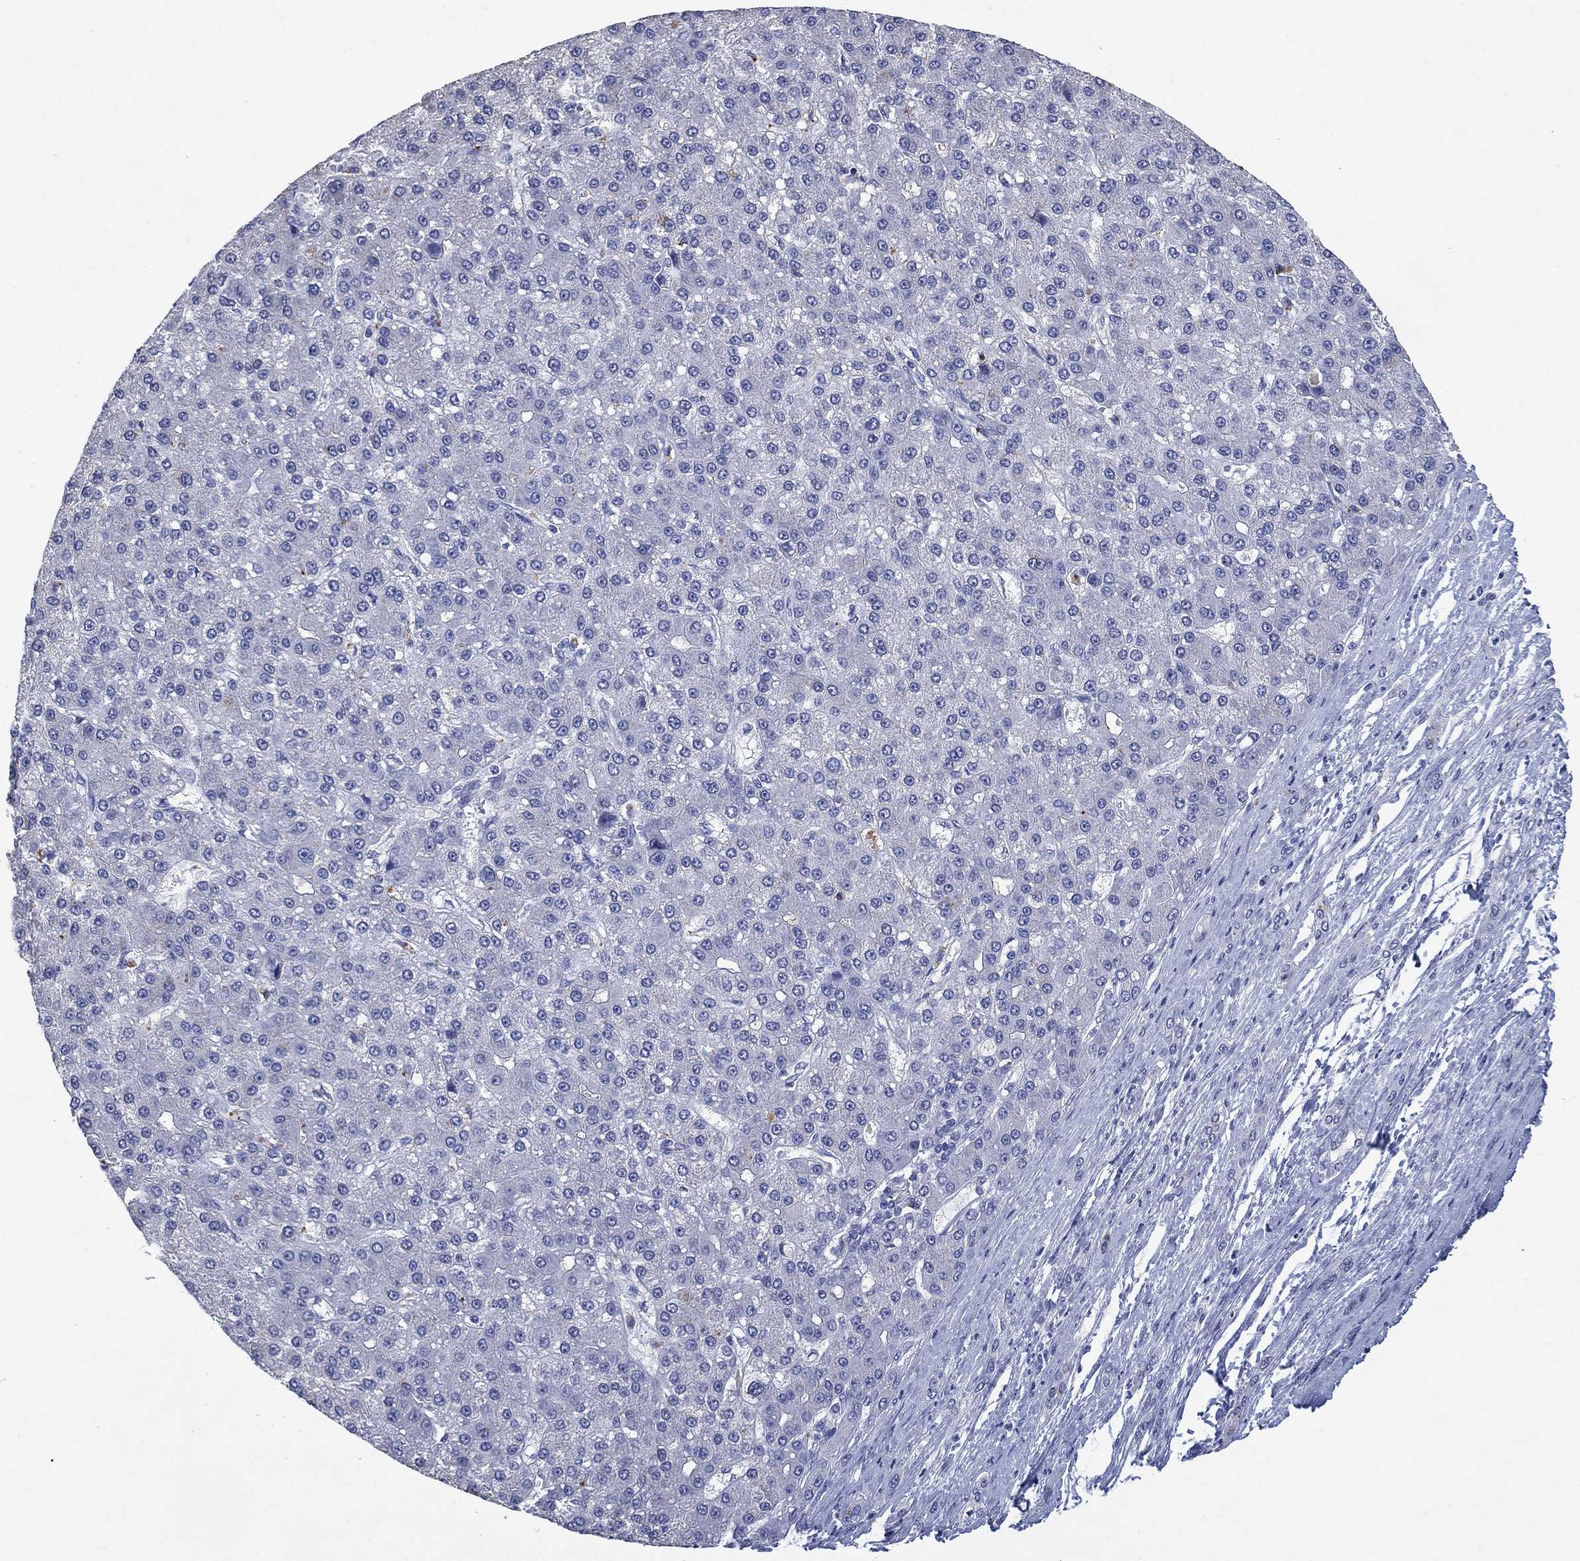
{"staining": {"intensity": "negative", "quantity": "none", "location": "none"}, "tissue": "liver cancer", "cell_type": "Tumor cells", "image_type": "cancer", "snomed": [{"axis": "morphology", "description": "Carcinoma, Hepatocellular, NOS"}, {"axis": "topography", "description": "Liver"}], "caption": "The histopathology image reveals no significant staining in tumor cells of liver cancer (hepatocellular carcinoma).", "gene": "FSCN2", "patient": {"sex": "male", "age": 67}}